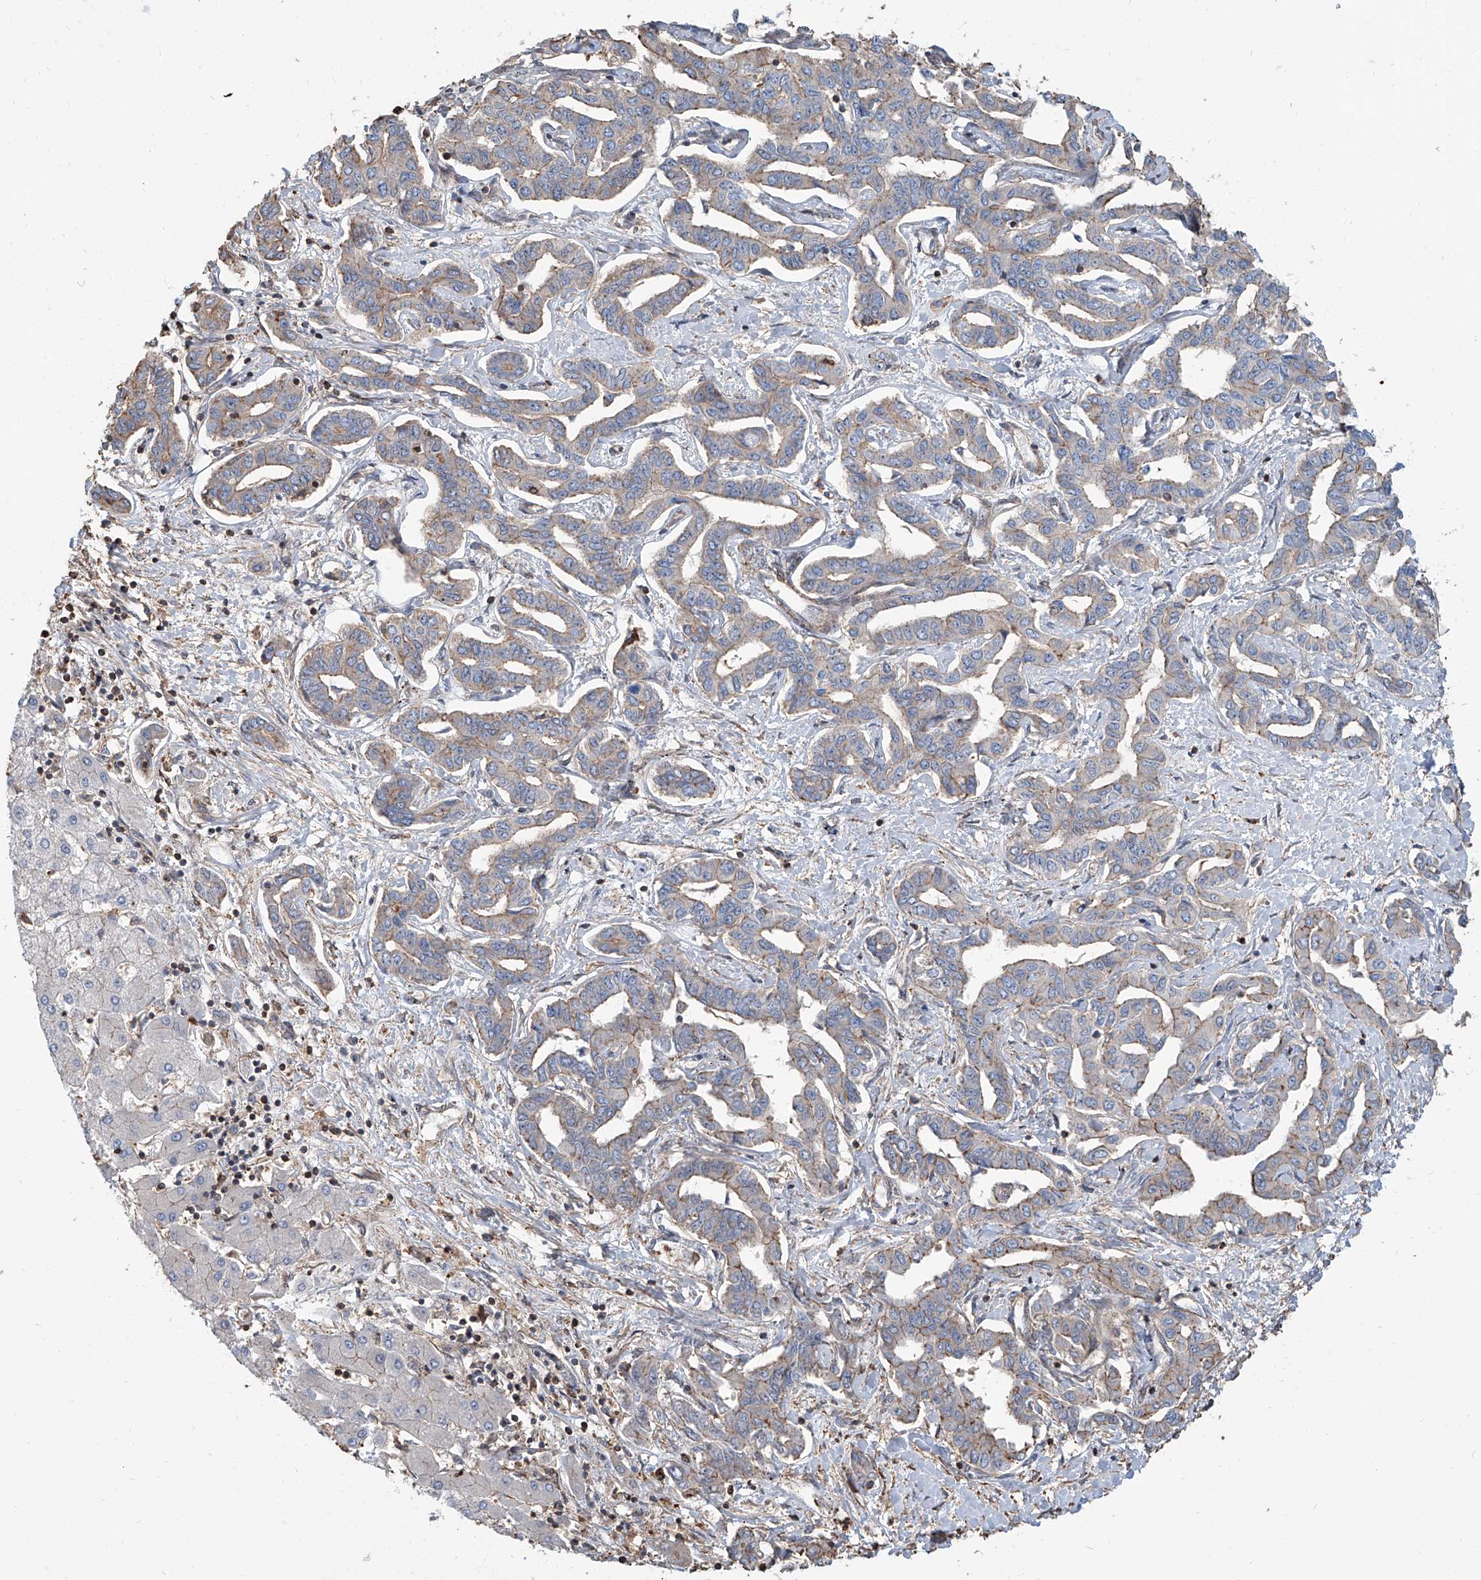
{"staining": {"intensity": "weak", "quantity": "<25%", "location": "cytoplasmic/membranous"}, "tissue": "liver cancer", "cell_type": "Tumor cells", "image_type": "cancer", "snomed": [{"axis": "morphology", "description": "Cholangiocarcinoma"}, {"axis": "topography", "description": "Liver"}], "caption": "This is an immunohistochemistry (IHC) photomicrograph of human cholangiocarcinoma (liver). There is no positivity in tumor cells.", "gene": "PIEZO2", "patient": {"sex": "male", "age": 59}}